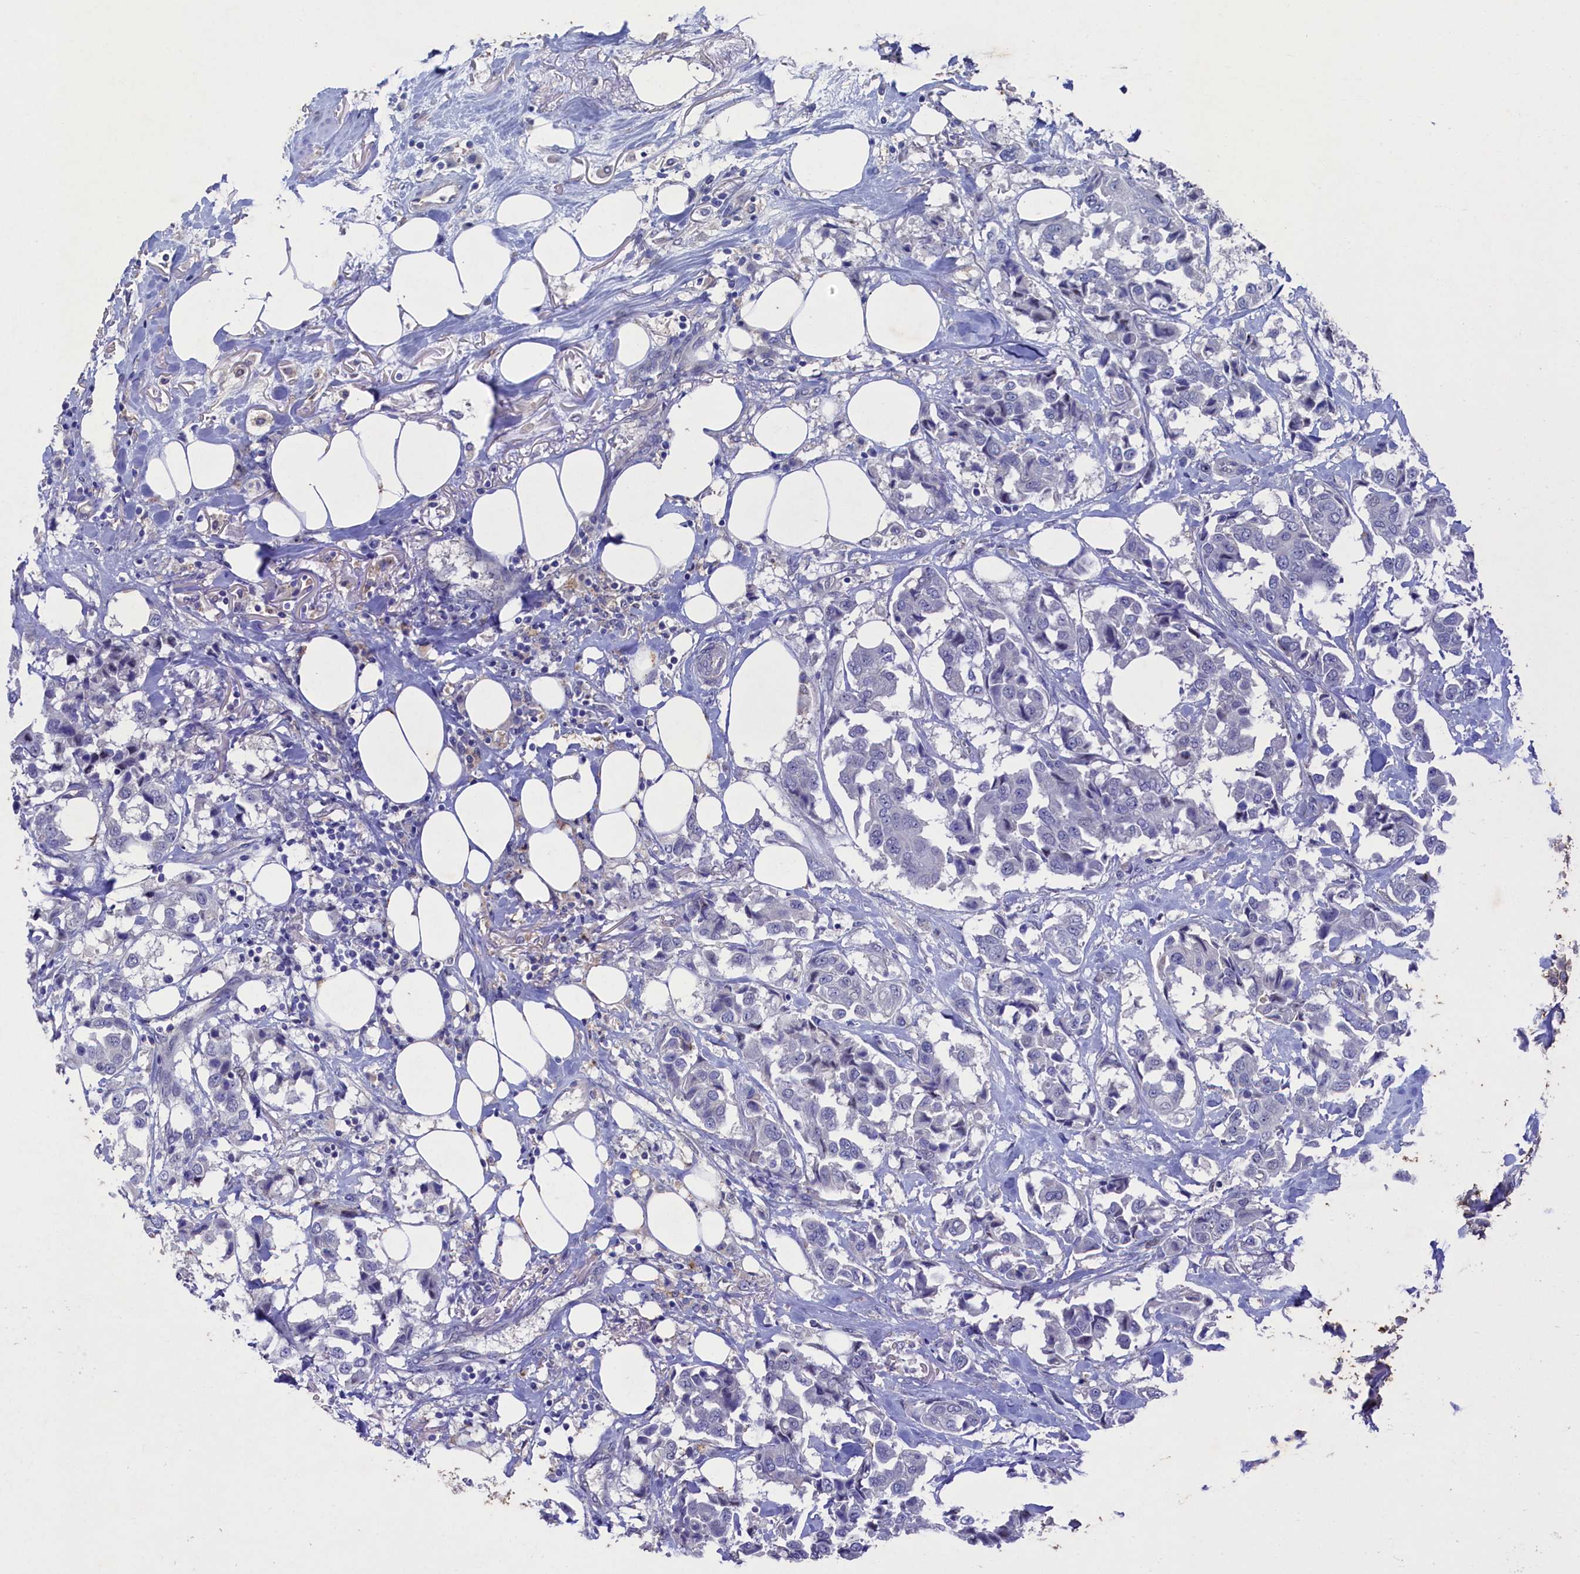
{"staining": {"intensity": "negative", "quantity": "none", "location": "none"}, "tissue": "breast cancer", "cell_type": "Tumor cells", "image_type": "cancer", "snomed": [{"axis": "morphology", "description": "Duct carcinoma"}, {"axis": "topography", "description": "Breast"}], "caption": "Immunohistochemistry micrograph of breast cancer stained for a protein (brown), which shows no staining in tumor cells. Nuclei are stained in blue.", "gene": "CBLIF", "patient": {"sex": "female", "age": 80}}